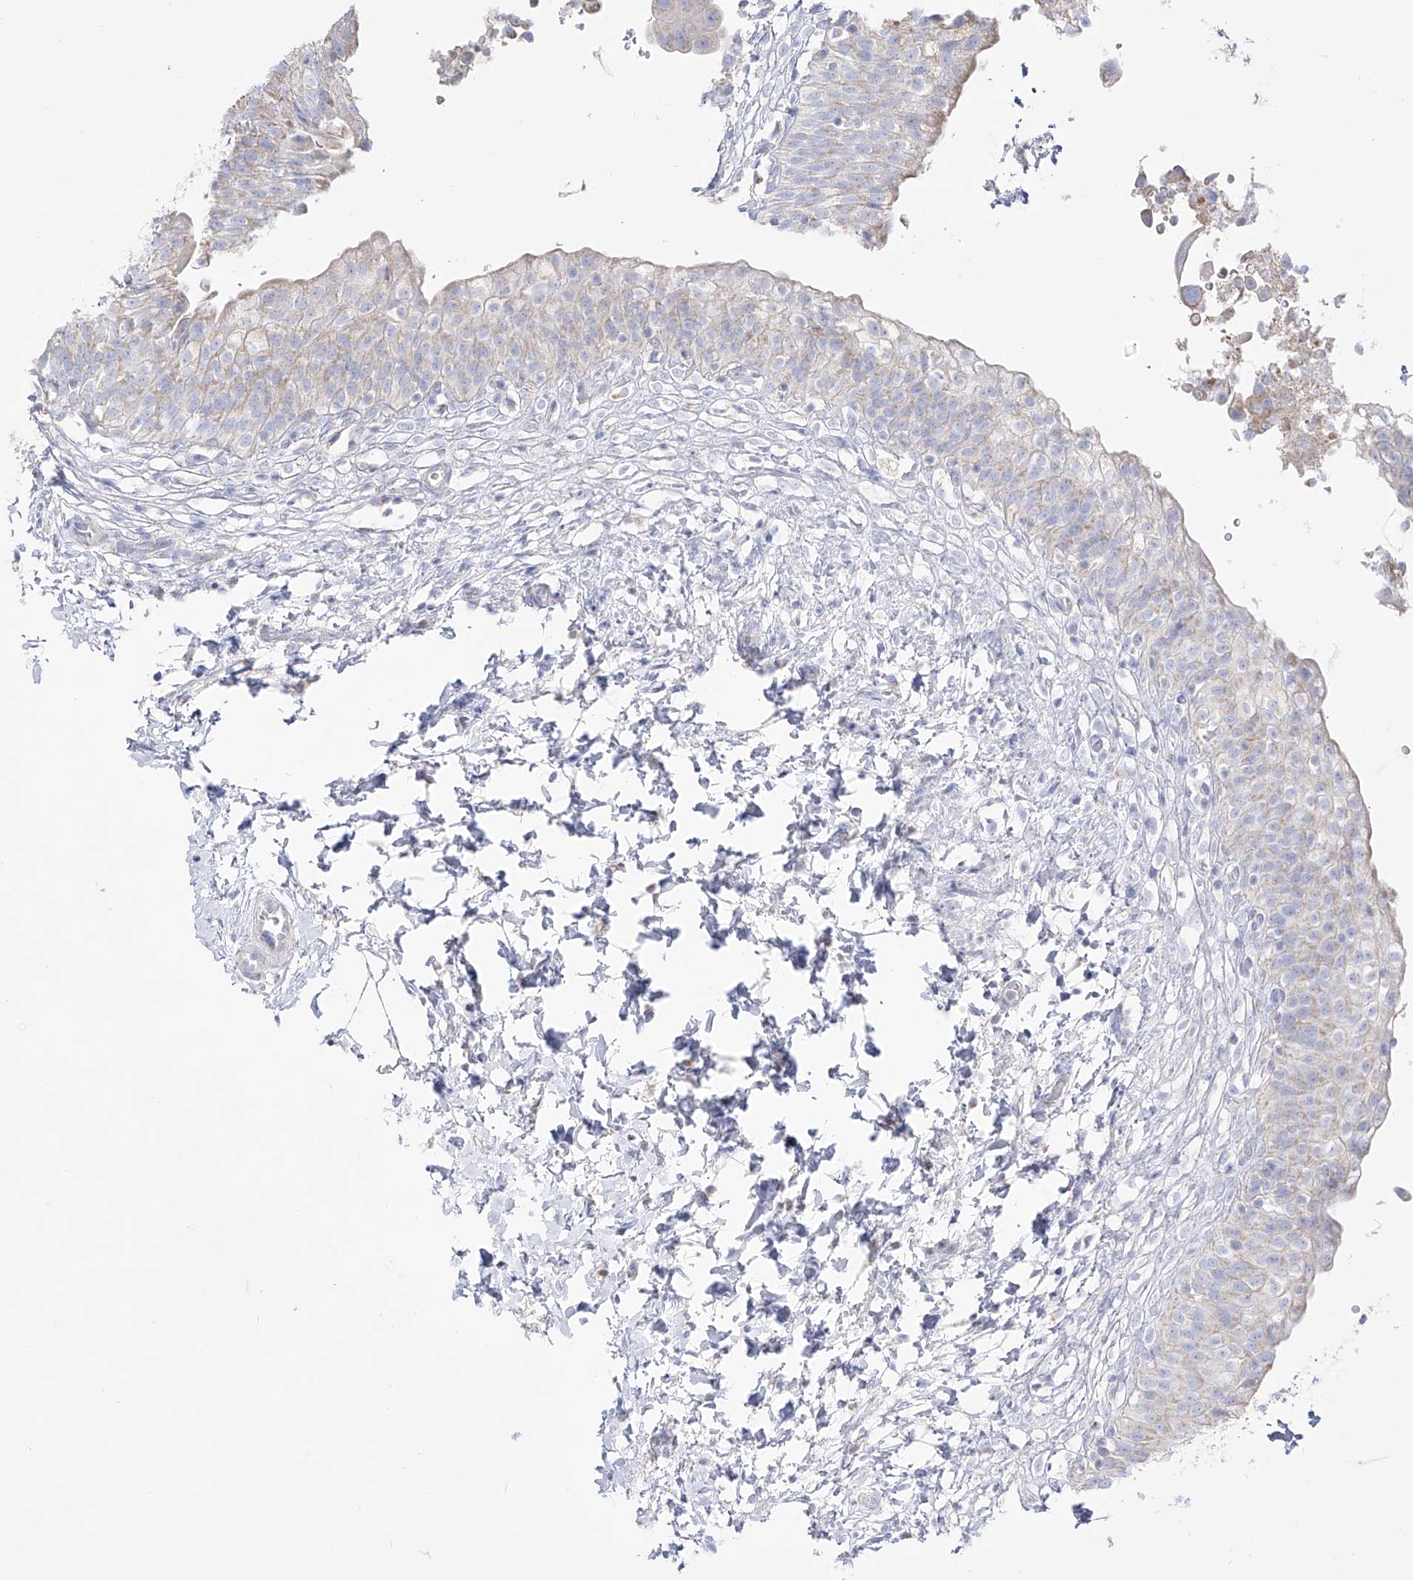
{"staining": {"intensity": "weak", "quantity": "<25%", "location": "cytoplasmic/membranous"}, "tissue": "urinary bladder", "cell_type": "Urothelial cells", "image_type": "normal", "snomed": [{"axis": "morphology", "description": "Normal tissue, NOS"}, {"axis": "topography", "description": "Urinary bladder"}], "caption": "A high-resolution image shows immunohistochemistry staining of unremarkable urinary bladder, which demonstrates no significant staining in urothelial cells.", "gene": "RCHY1", "patient": {"sex": "male", "age": 55}}